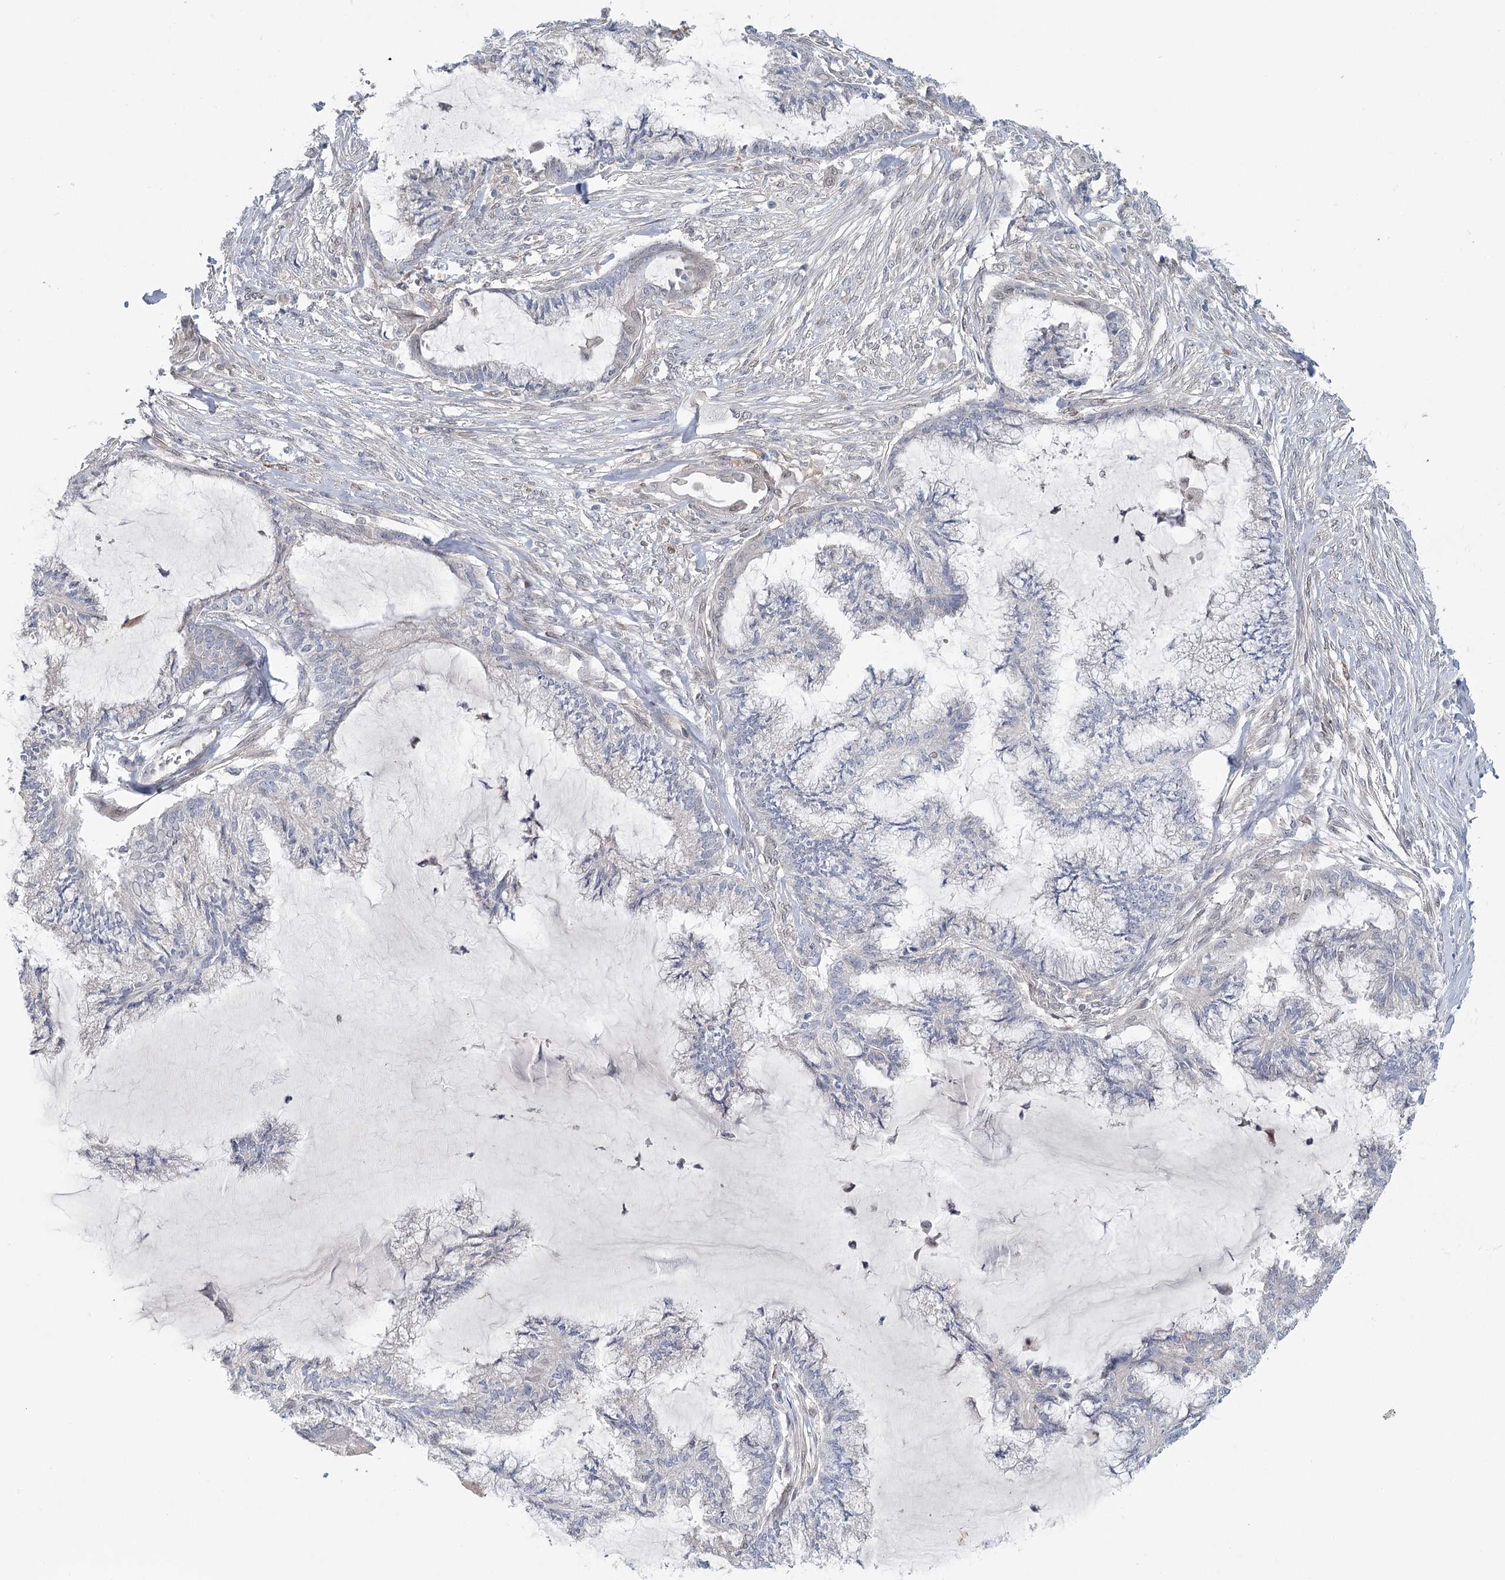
{"staining": {"intensity": "negative", "quantity": "none", "location": "none"}, "tissue": "endometrial cancer", "cell_type": "Tumor cells", "image_type": "cancer", "snomed": [{"axis": "morphology", "description": "Adenocarcinoma, NOS"}, {"axis": "topography", "description": "Endometrium"}], "caption": "The photomicrograph shows no significant positivity in tumor cells of endometrial cancer (adenocarcinoma). (Immunohistochemistry, brightfield microscopy, high magnification).", "gene": "USP11", "patient": {"sex": "female", "age": 86}}